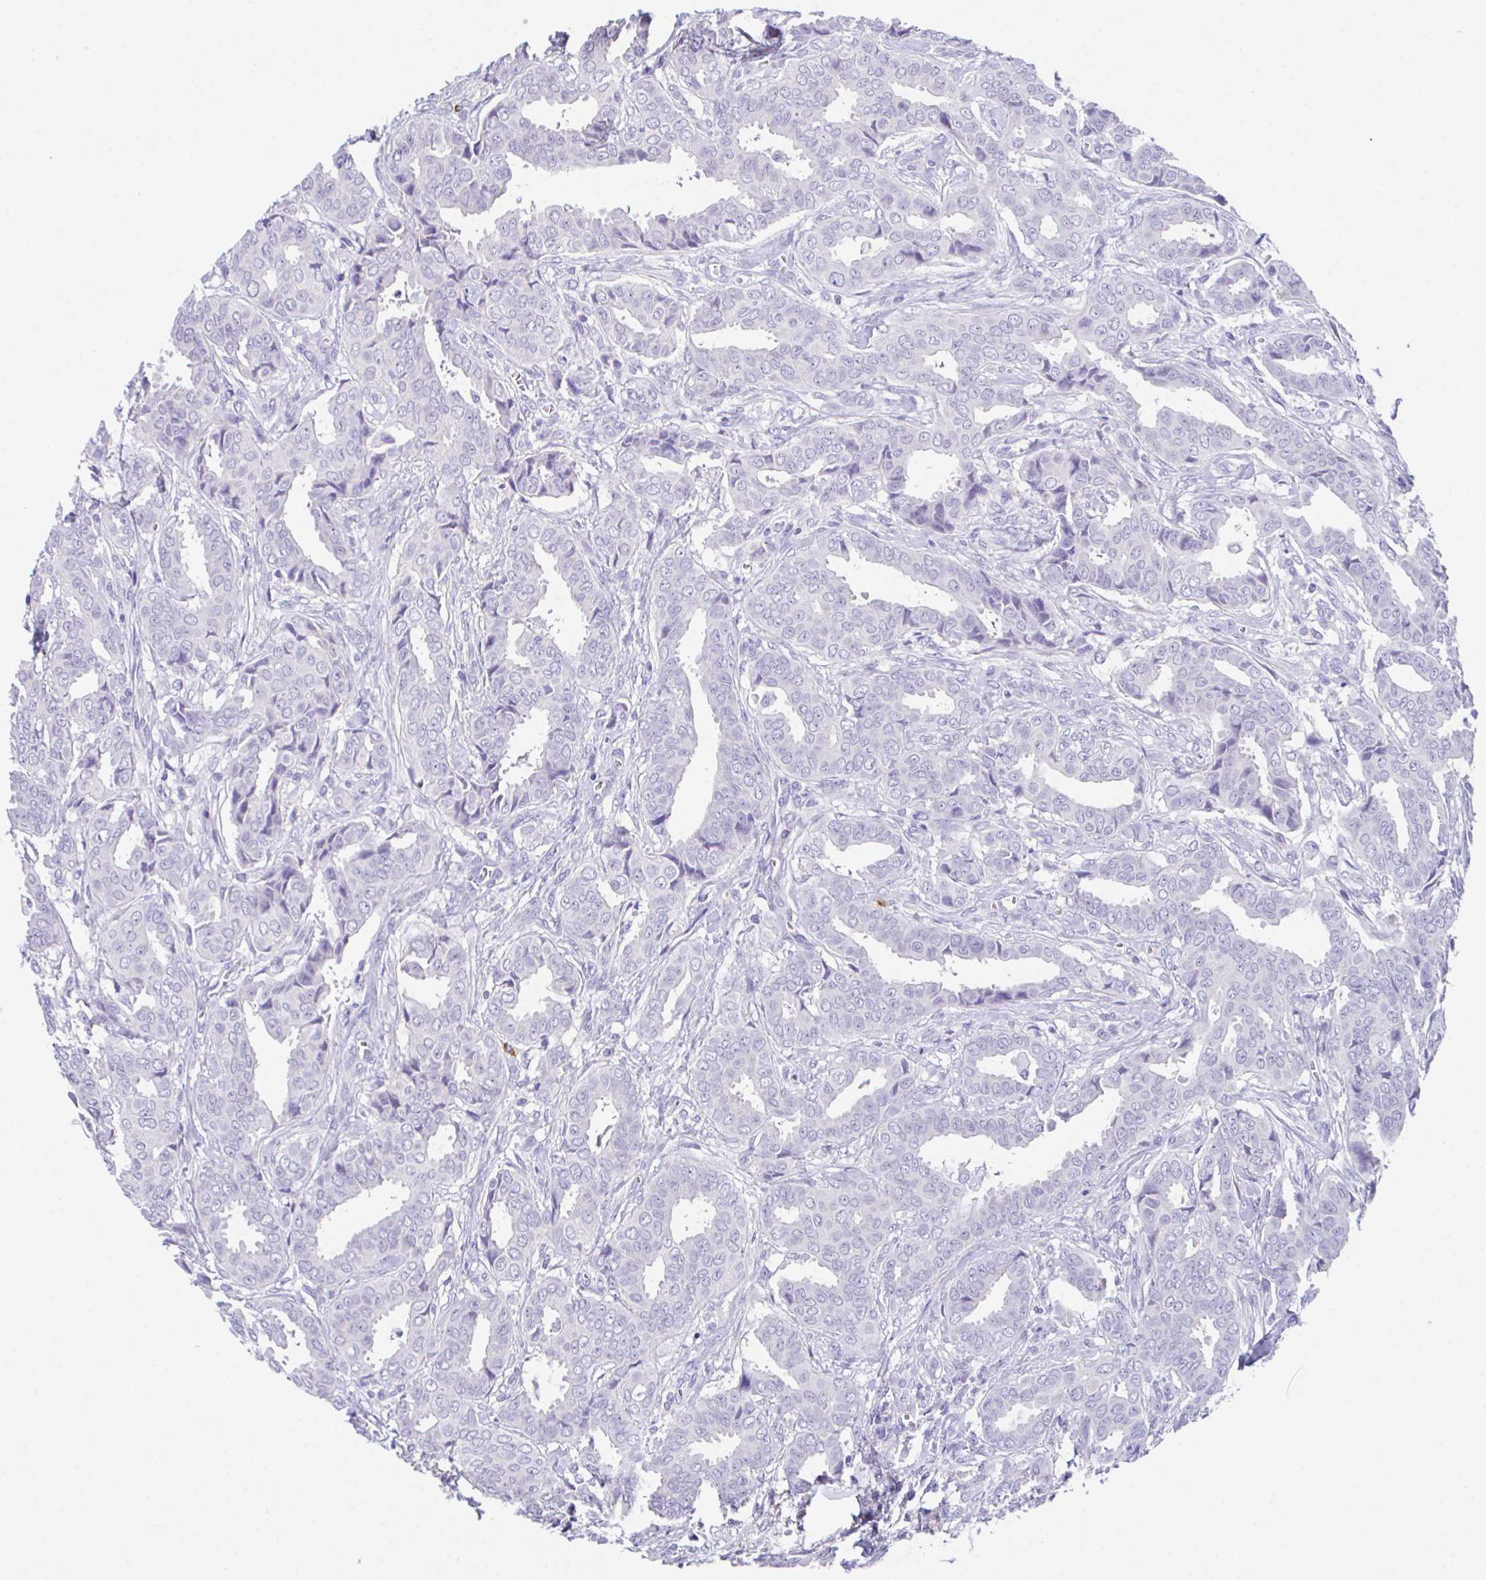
{"staining": {"intensity": "negative", "quantity": "none", "location": "none"}, "tissue": "breast cancer", "cell_type": "Tumor cells", "image_type": "cancer", "snomed": [{"axis": "morphology", "description": "Duct carcinoma"}, {"axis": "topography", "description": "Breast"}], "caption": "High magnification brightfield microscopy of invasive ductal carcinoma (breast) stained with DAB (brown) and counterstained with hematoxylin (blue): tumor cells show no significant staining. The staining is performed using DAB (3,3'-diaminobenzidine) brown chromogen with nuclei counter-stained in using hematoxylin.", "gene": "HACD4", "patient": {"sex": "female", "age": 45}}